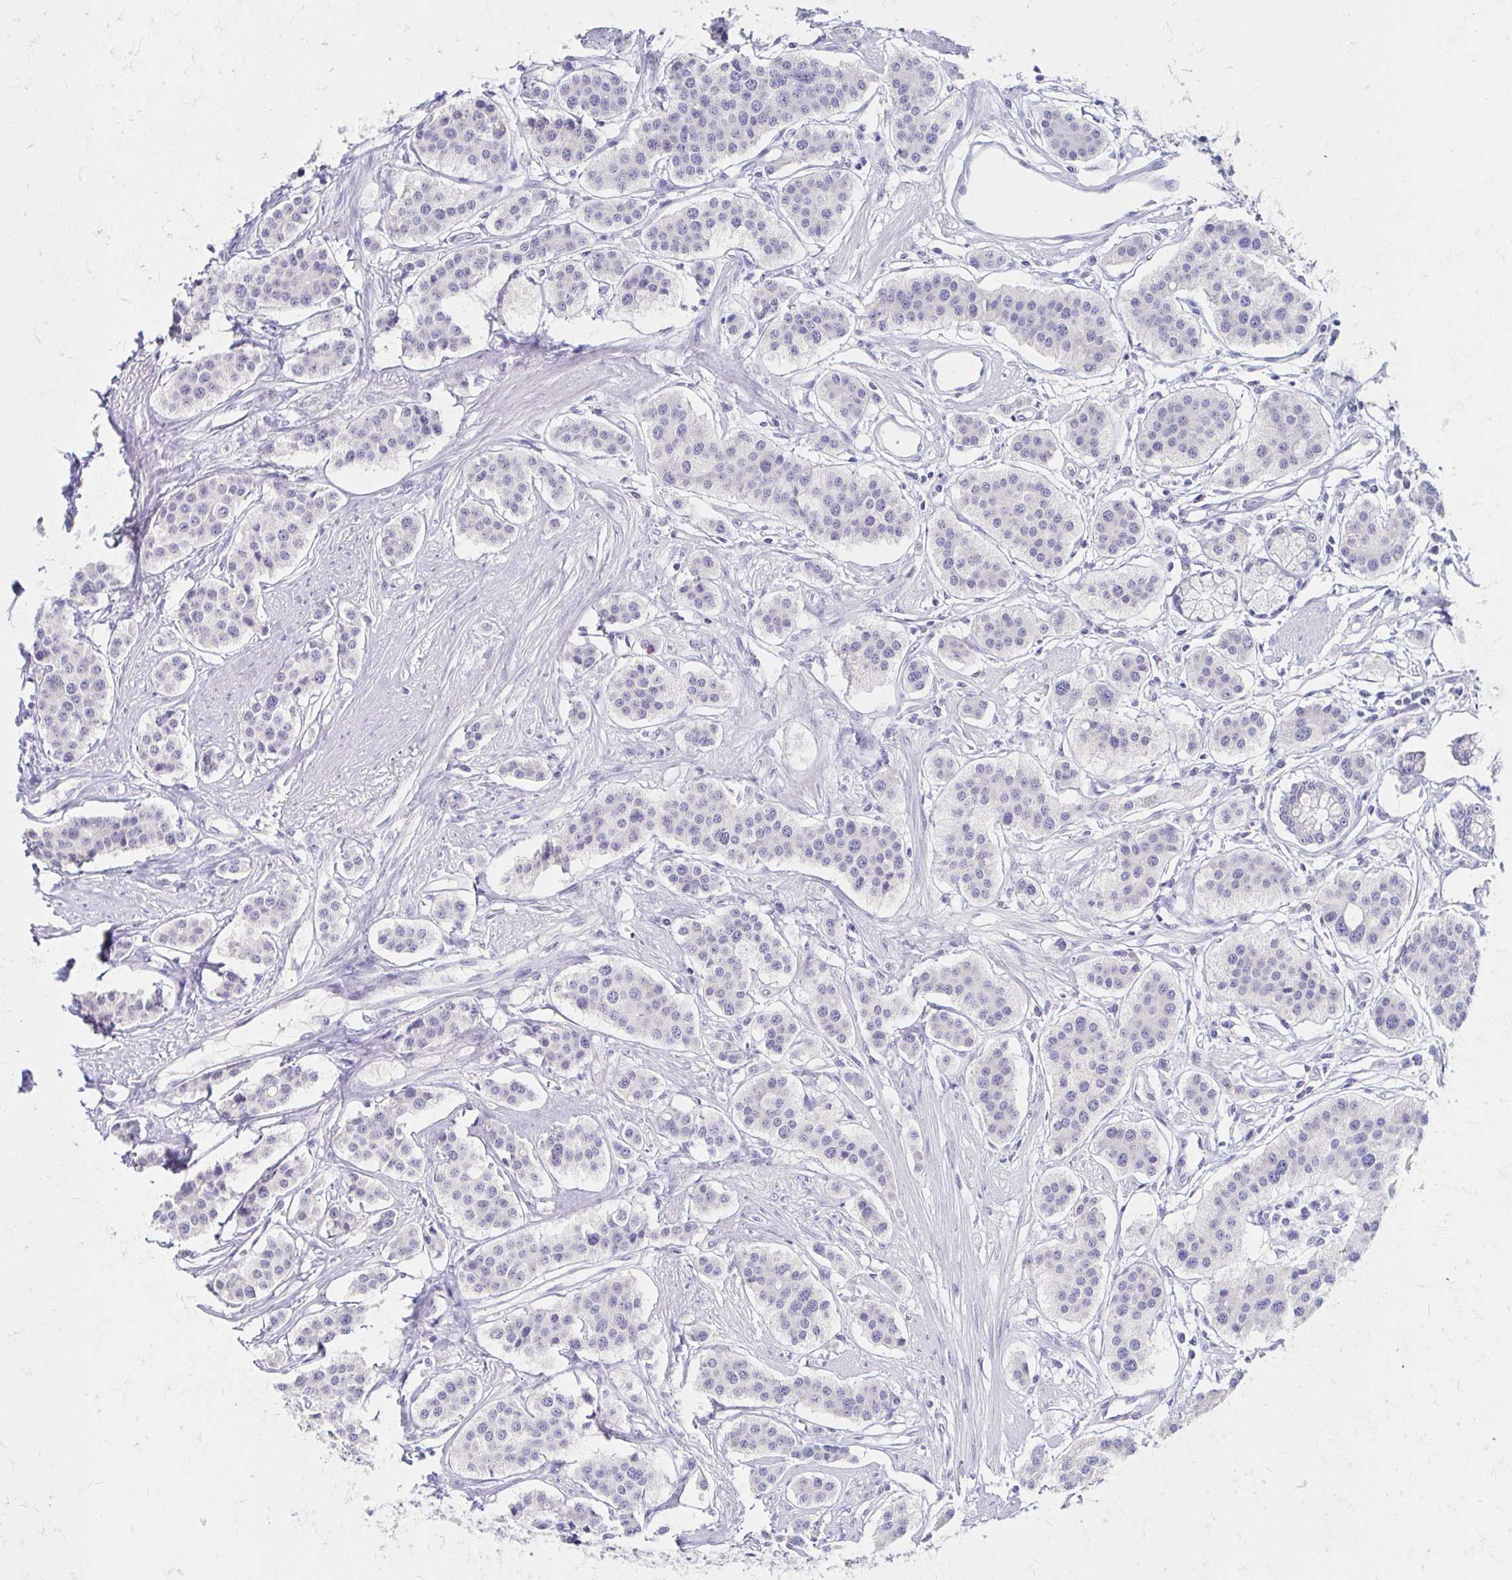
{"staining": {"intensity": "negative", "quantity": "none", "location": "none"}, "tissue": "carcinoid", "cell_type": "Tumor cells", "image_type": "cancer", "snomed": [{"axis": "morphology", "description": "Carcinoid, malignant, NOS"}, {"axis": "topography", "description": "Small intestine"}], "caption": "Carcinoid was stained to show a protein in brown. There is no significant expression in tumor cells.", "gene": "AZGP1", "patient": {"sex": "male", "age": 60}}